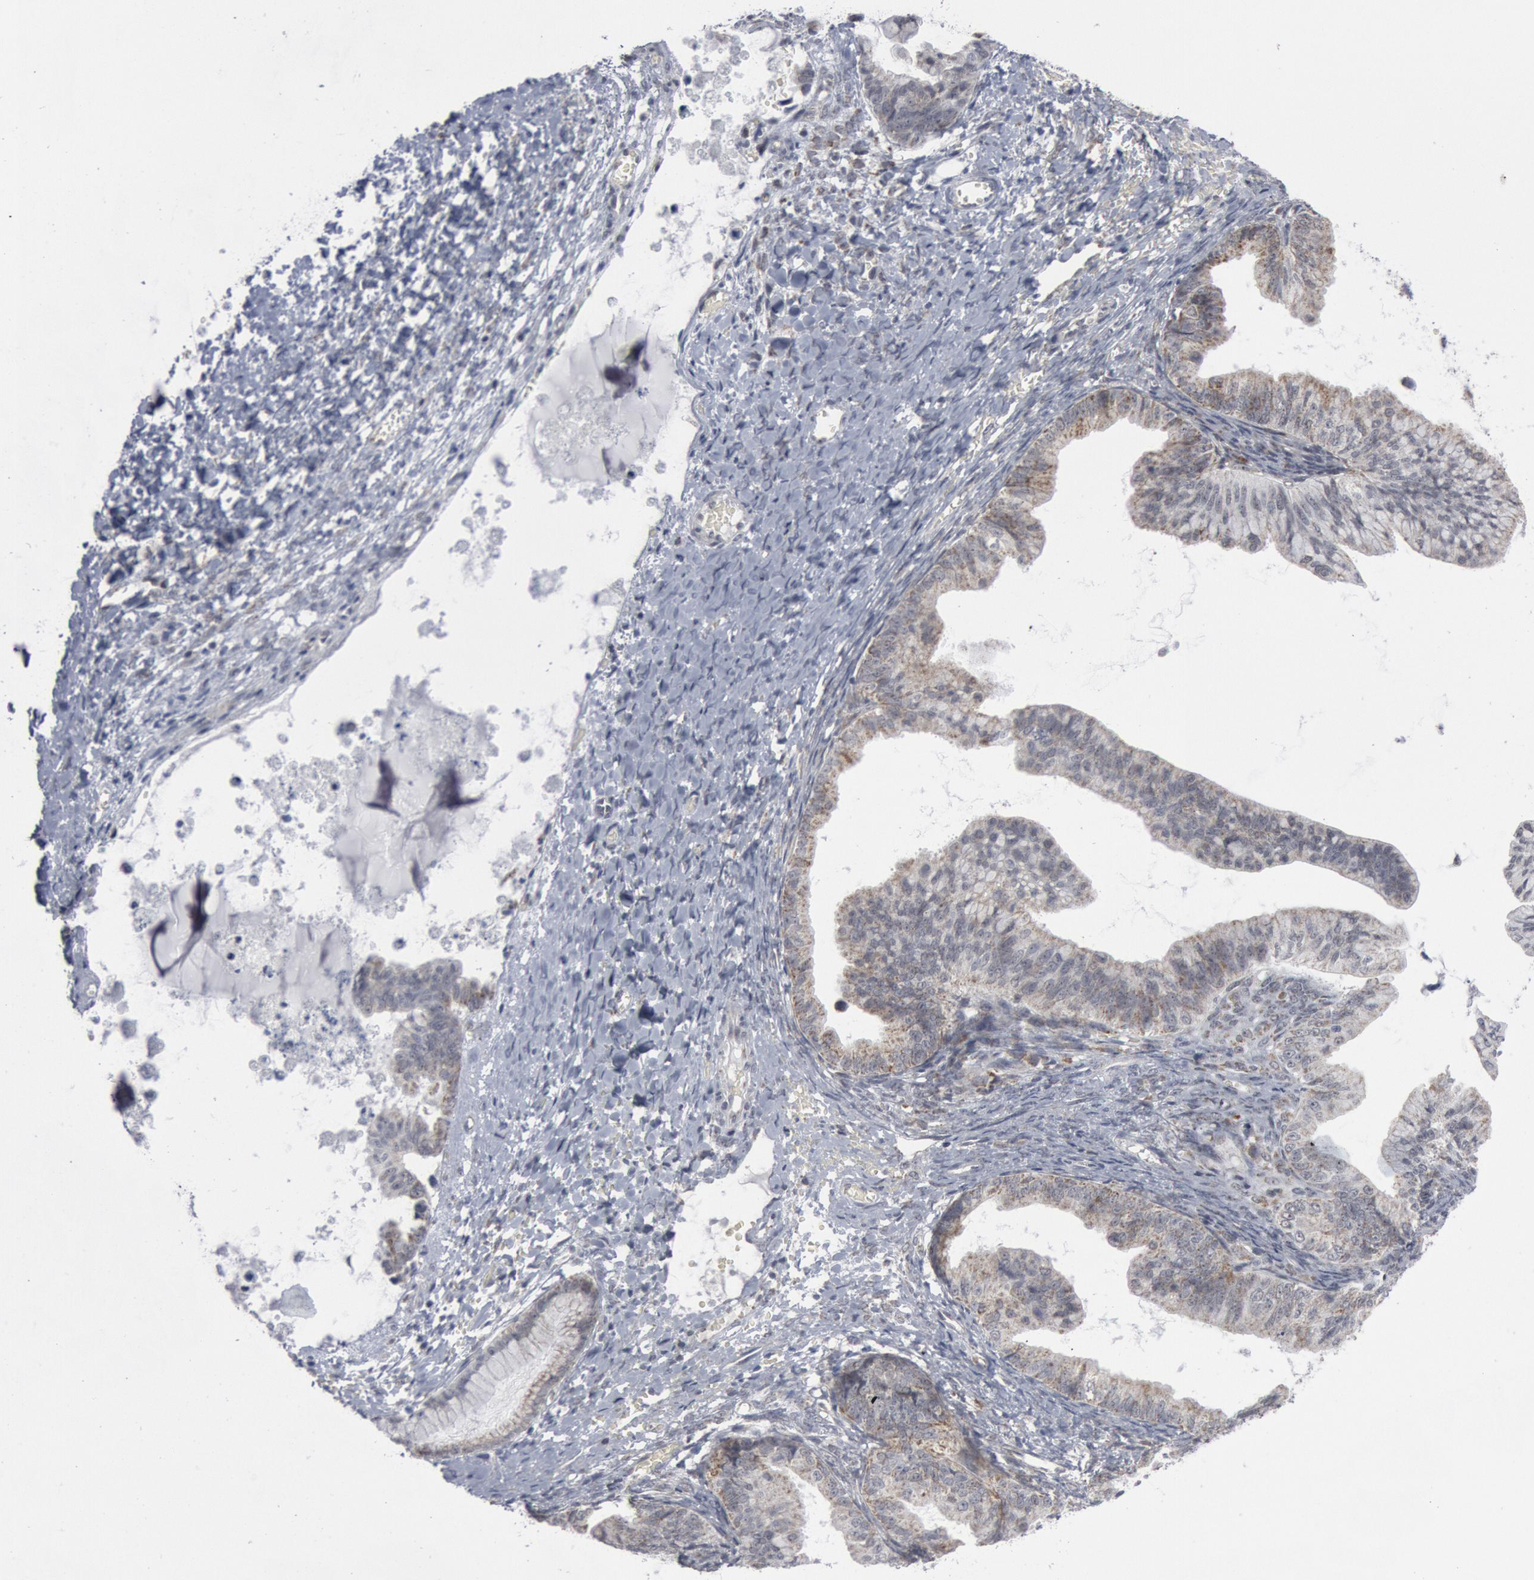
{"staining": {"intensity": "weak", "quantity": "<25%", "location": "cytoplasmic/membranous"}, "tissue": "ovarian cancer", "cell_type": "Tumor cells", "image_type": "cancer", "snomed": [{"axis": "morphology", "description": "Cystadenocarcinoma, mucinous, NOS"}, {"axis": "topography", "description": "Ovary"}], "caption": "A photomicrograph of human ovarian cancer is negative for staining in tumor cells.", "gene": "CASP9", "patient": {"sex": "female", "age": 36}}